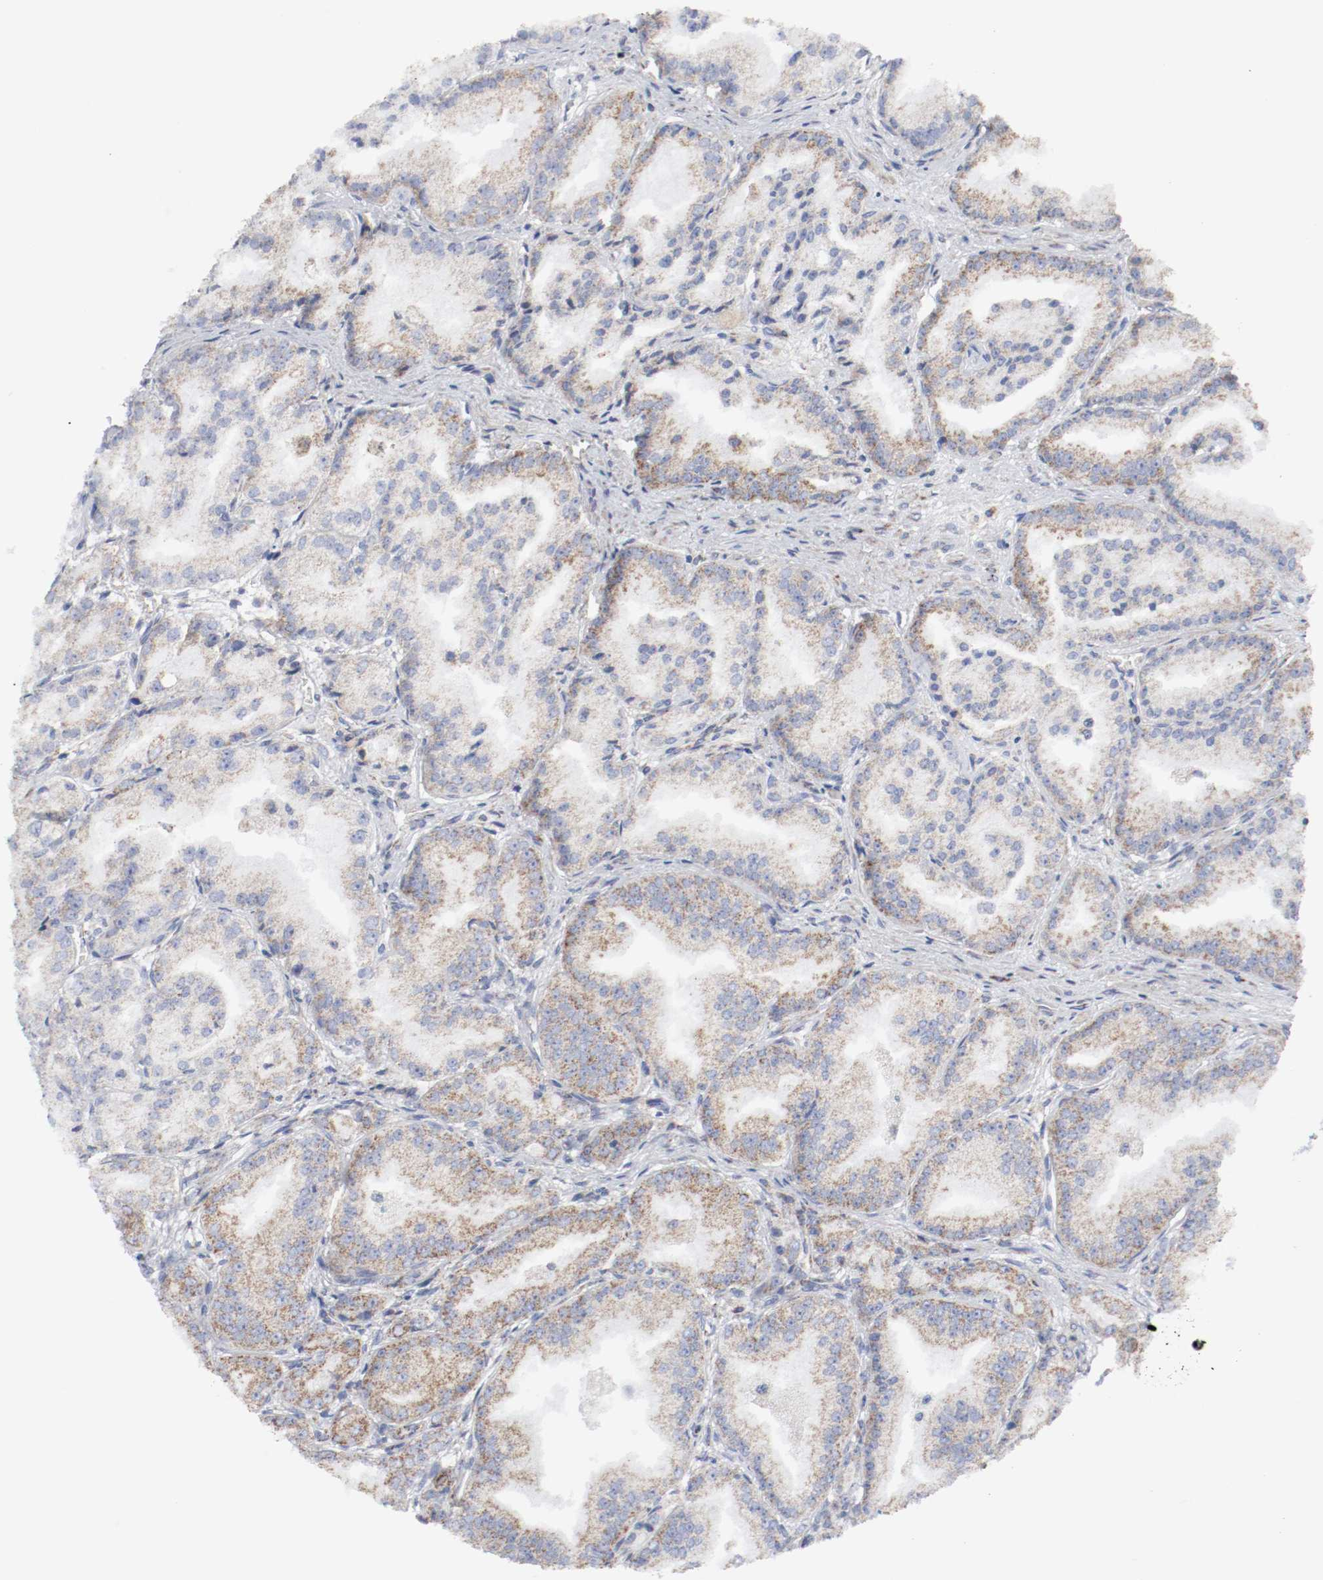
{"staining": {"intensity": "weak", "quantity": ">75%", "location": "cytoplasmic/membranous"}, "tissue": "prostate cancer", "cell_type": "Tumor cells", "image_type": "cancer", "snomed": [{"axis": "morphology", "description": "Adenocarcinoma, High grade"}, {"axis": "topography", "description": "Prostate"}], "caption": "Immunohistochemistry (IHC) photomicrograph of prostate cancer stained for a protein (brown), which exhibits low levels of weak cytoplasmic/membranous positivity in about >75% of tumor cells.", "gene": "AFG3L2", "patient": {"sex": "male", "age": 61}}